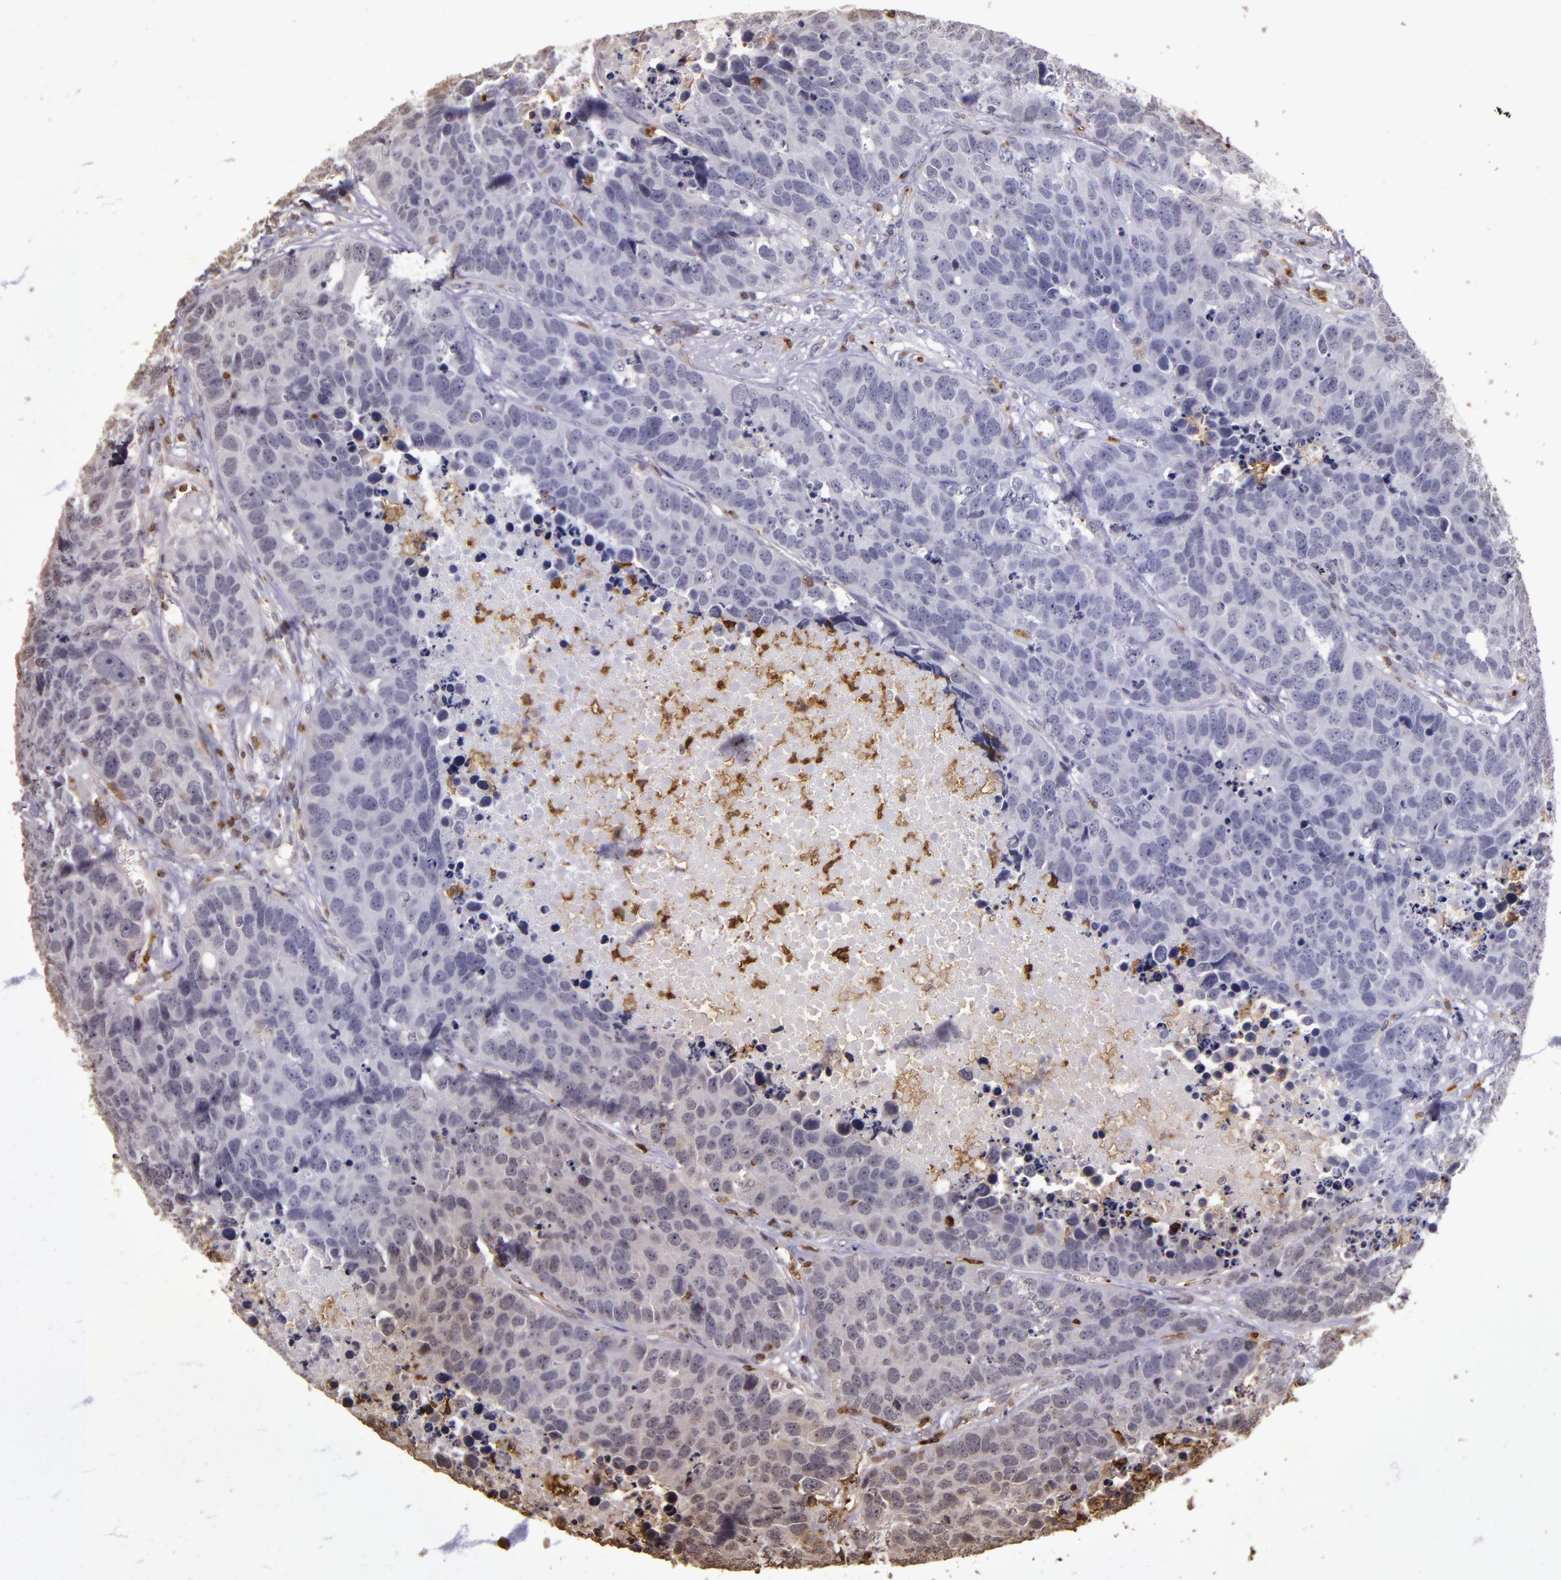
{"staining": {"intensity": "negative", "quantity": "none", "location": "none"}, "tissue": "carcinoid", "cell_type": "Tumor cells", "image_type": "cancer", "snomed": [{"axis": "morphology", "description": "Carcinoid, malignant, NOS"}, {"axis": "topography", "description": "Lung"}], "caption": "This is a micrograph of immunohistochemistry (IHC) staining of carcinoid, which shows no staining in tumor cells.", "gene": "SLC2A3", "patient": {"sex": "male", "age": 60}}